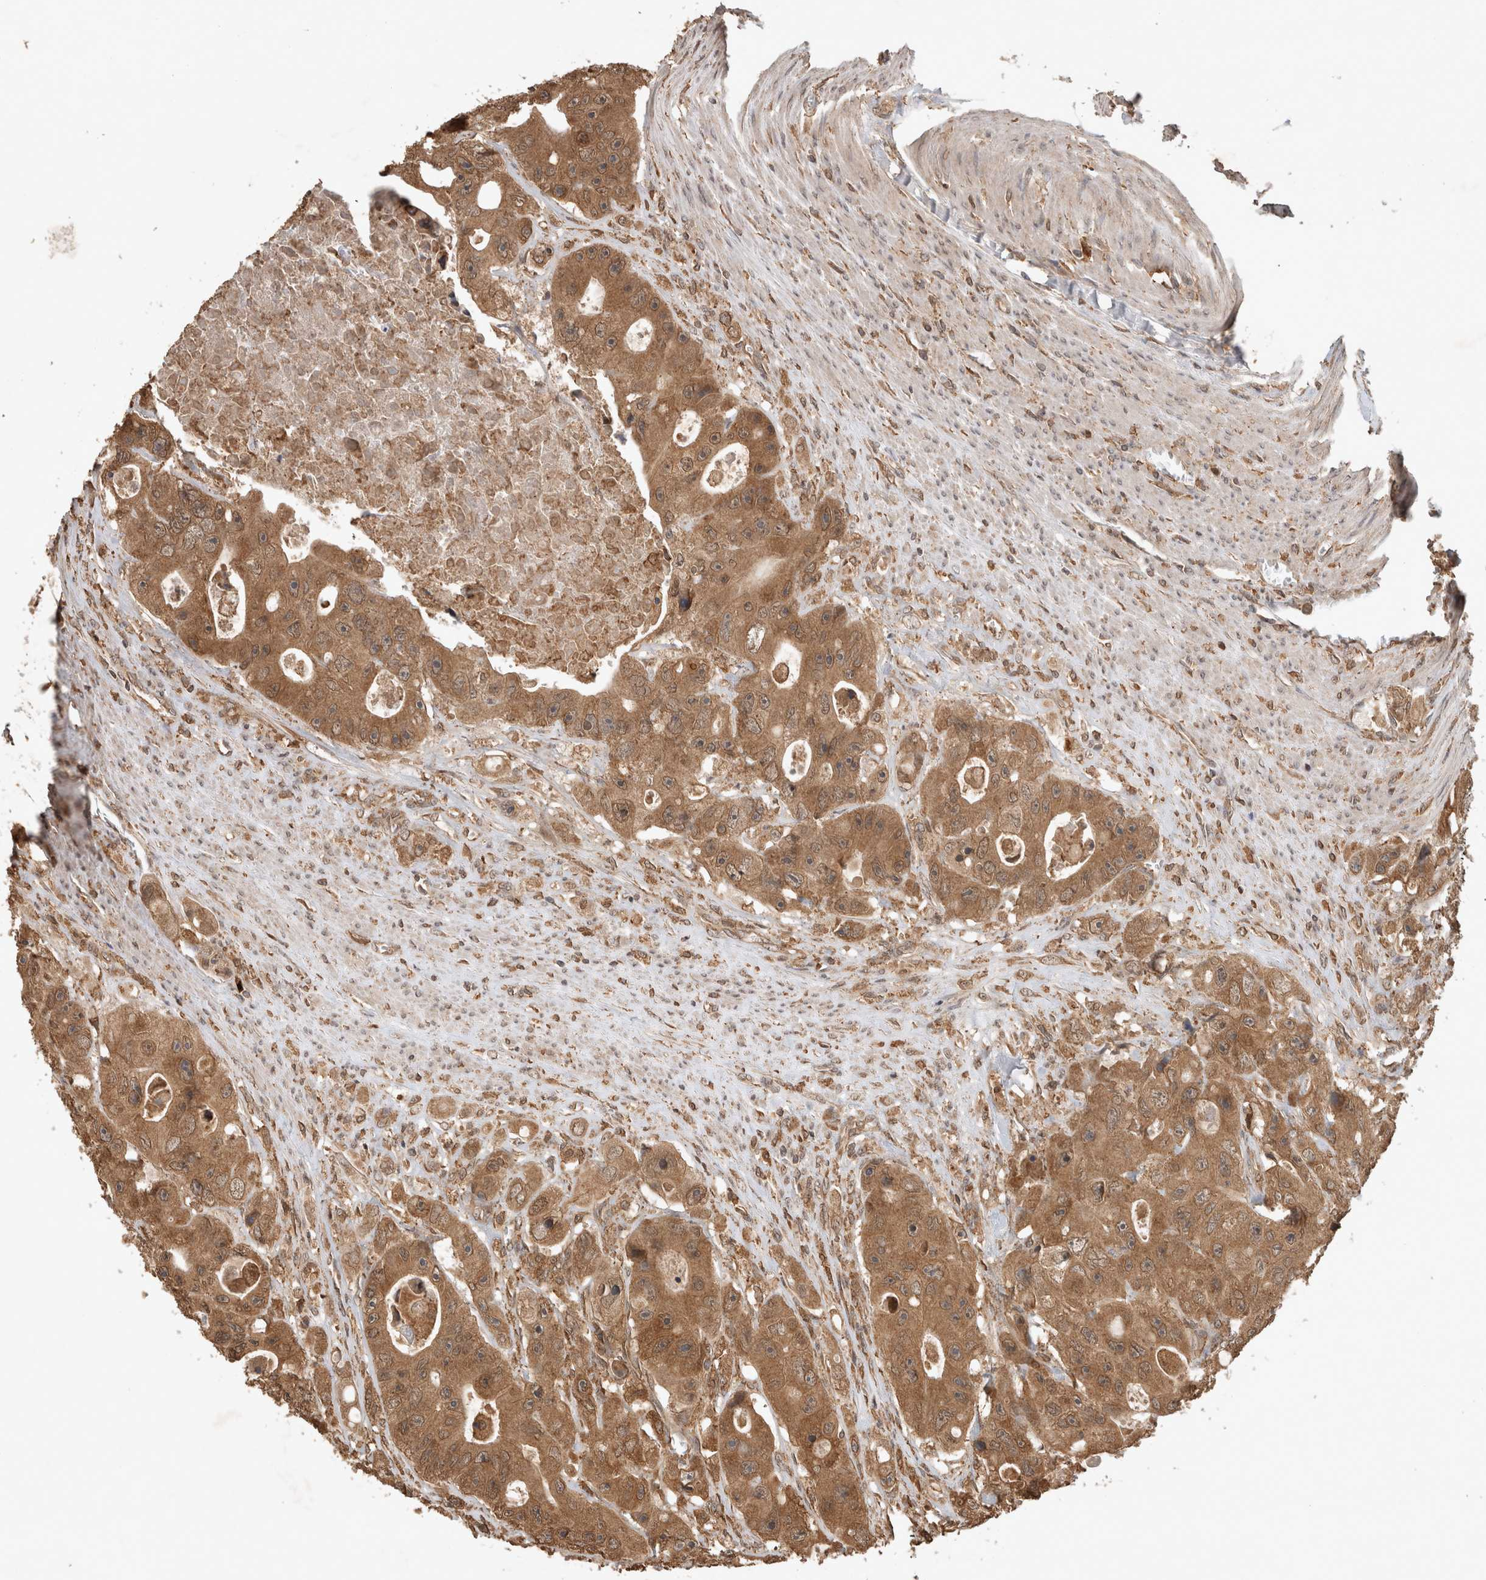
{"staining": {"intensity": "strong", "quantity": ">75%", "location": "cytoplasmic/membranous,nuclear"}, "tissue": "colorectal cancer", "cell_type": "Tumor cells", "image_type": "cancer", "snomed": [{"axis": "morphology", "description": "Adenocarcinoma, NOS"}, {"axis": "topography", "description": "Colon"}], "caption": "An image of human adenocarcinoma (colorectal) stained for a protein demonstrates strong cytoplasmic/membranous and nuclear brown staining in tumor cells.", "gene": "OTUD7B", "patient": {"sex": "female", "age": 46}}